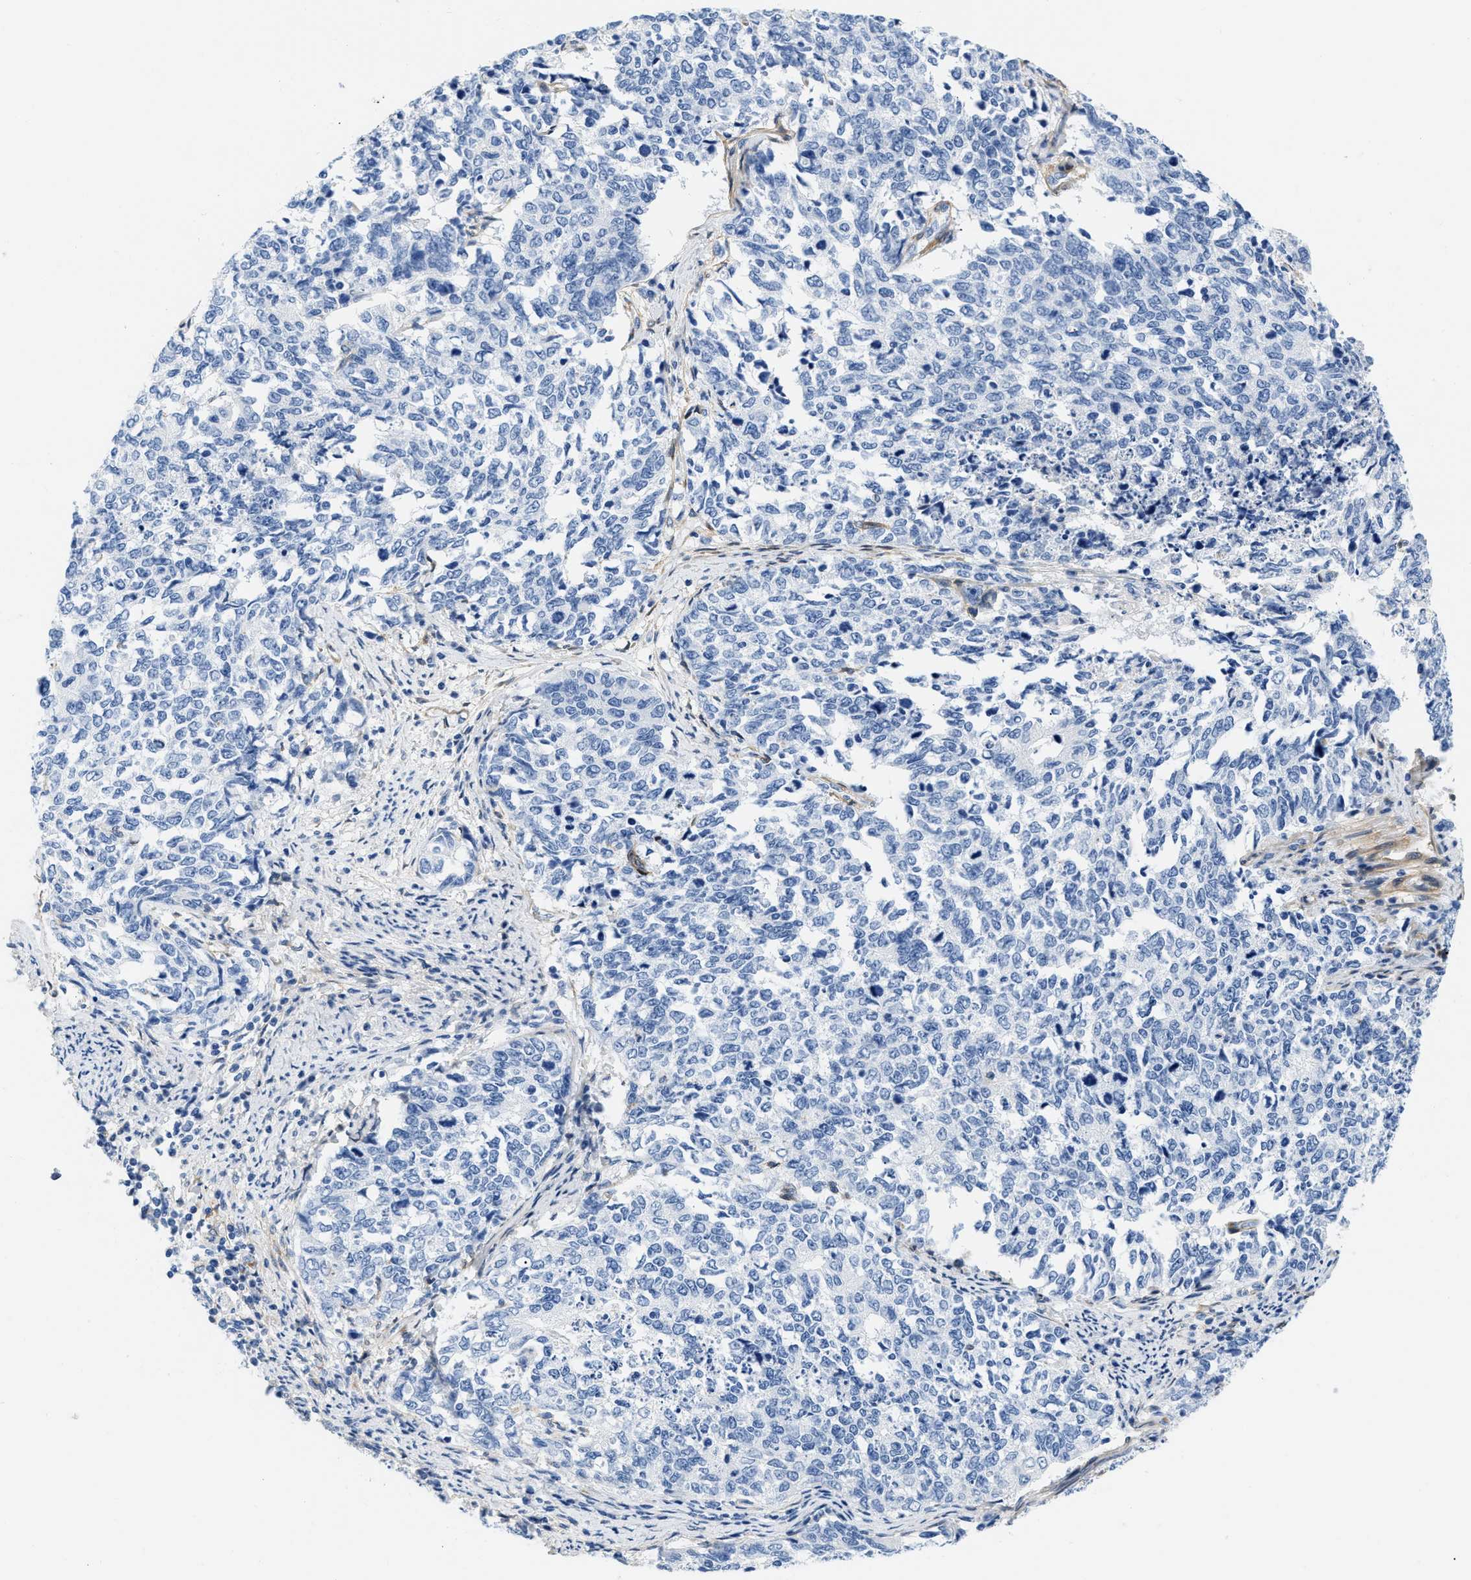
{"staining": {"intensity": "negative", "quantity": "none", "location": "none"}, "tissue": "cervical cancer", "cell_type": "Tumor cells", "image_type": "cancer", "snomed": [{"axis": "morphology", "description": "Squamous cell carcinoma, NOS"}, {"axis": "topography", "description": "Cervix"}], "caption": "IHC of cervical cancer shows no positivity in tumor cells.", "gene": "PDGFRB", "patient": {"sex": "female", "age": 63}}